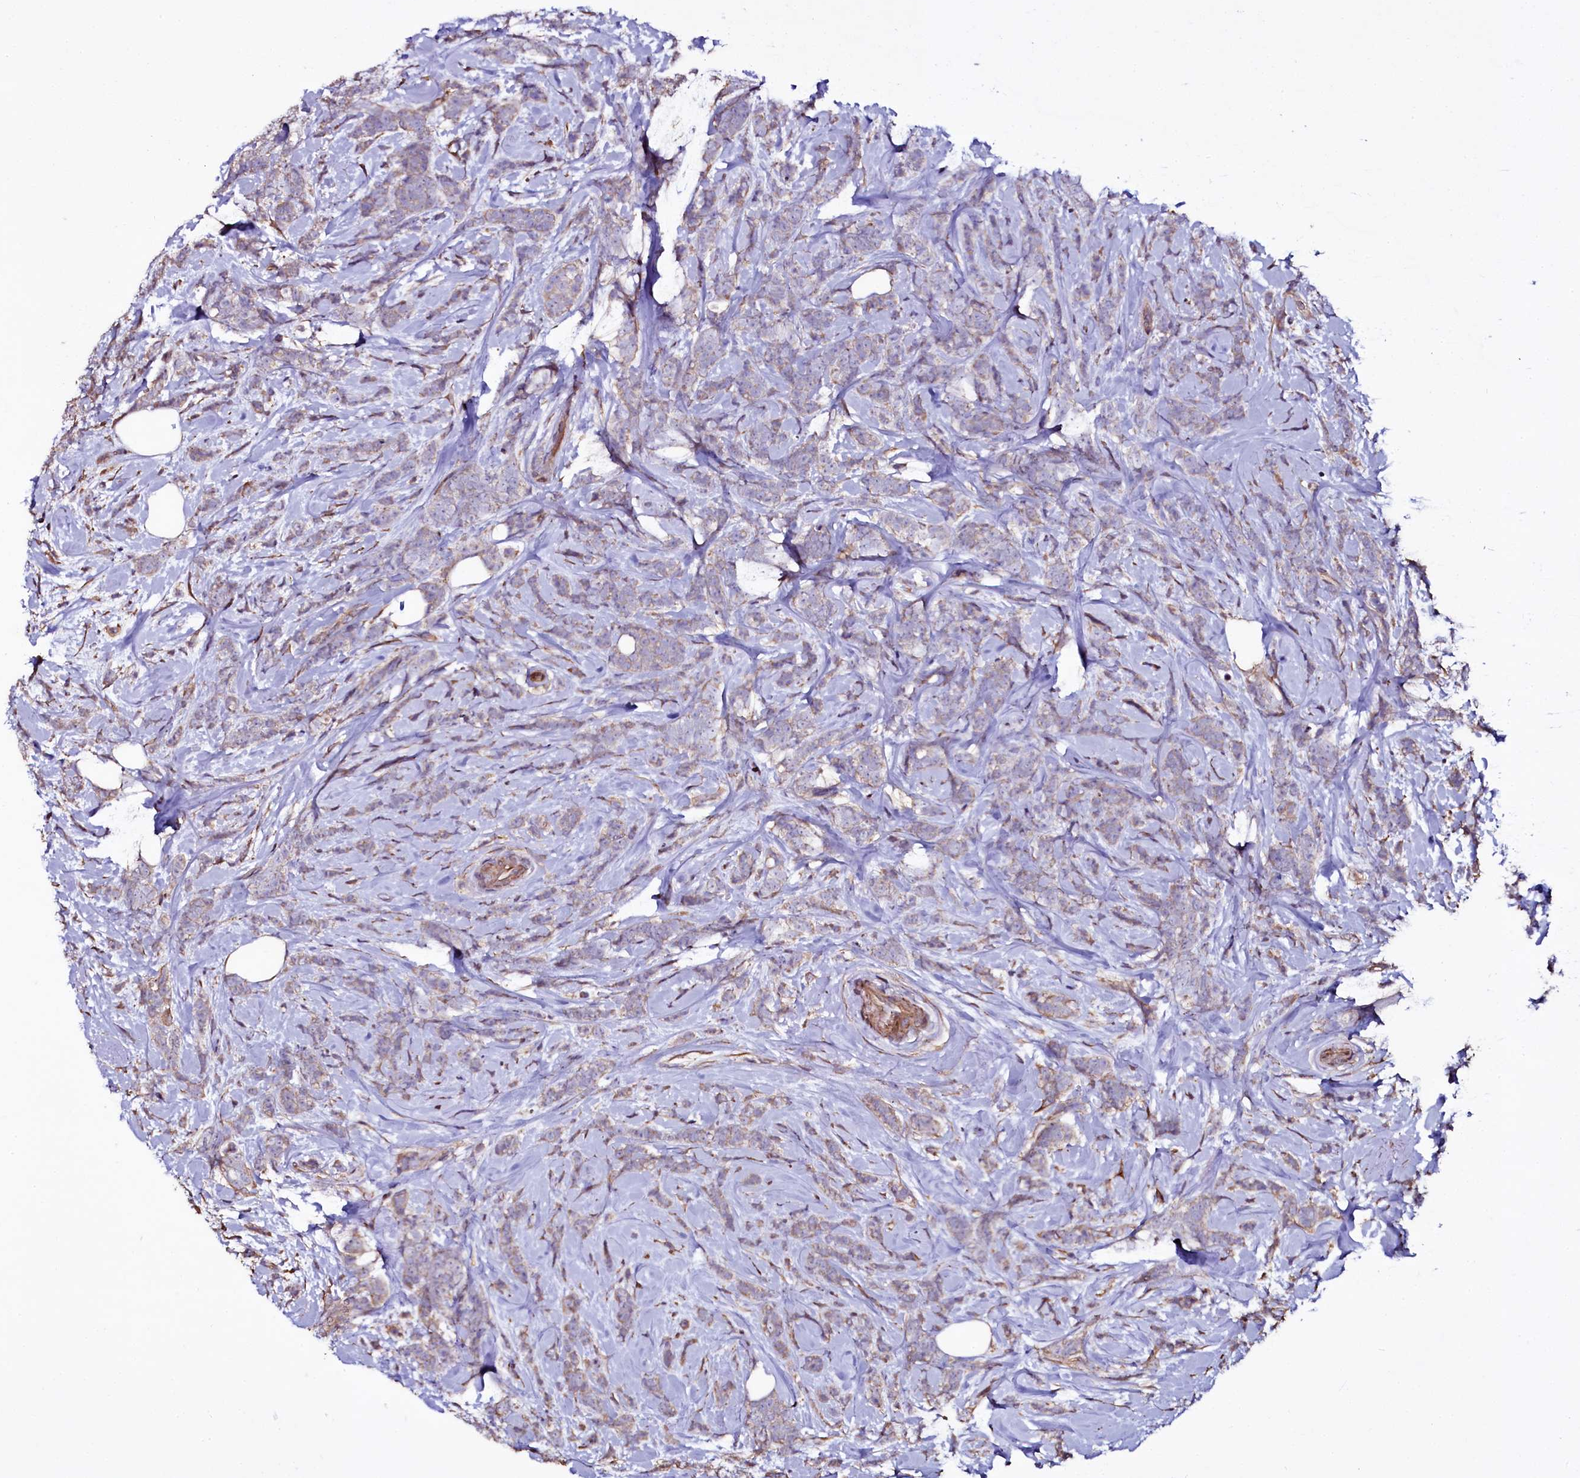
{"staining": {"intensity": "weak", "quantity": "25%-75%", "location": "cytoplasmic/membranous"}, "tissue": "breast cancer", "cell_type": "Tumor cells", "image_type": "cancer", "snomed": [{"axis": "morphology", "description": "Lobular carcinoma"}, {"axis": "topography", "description": "Breast"}], "caption": "A high-resolution photomicrograph shows IHC staining of lobular carcinoma (breast), which demonstrates weak cytoplasmic/membranous expression in approximately 25%-75% of tumor cells. The staining is performed using DAB brown chromogen to label protein expression. The nuclei are counter-stained blue using hematoxylin.", "gene": "WIPF3", "patient": {"sex": "female", "age": 58}}